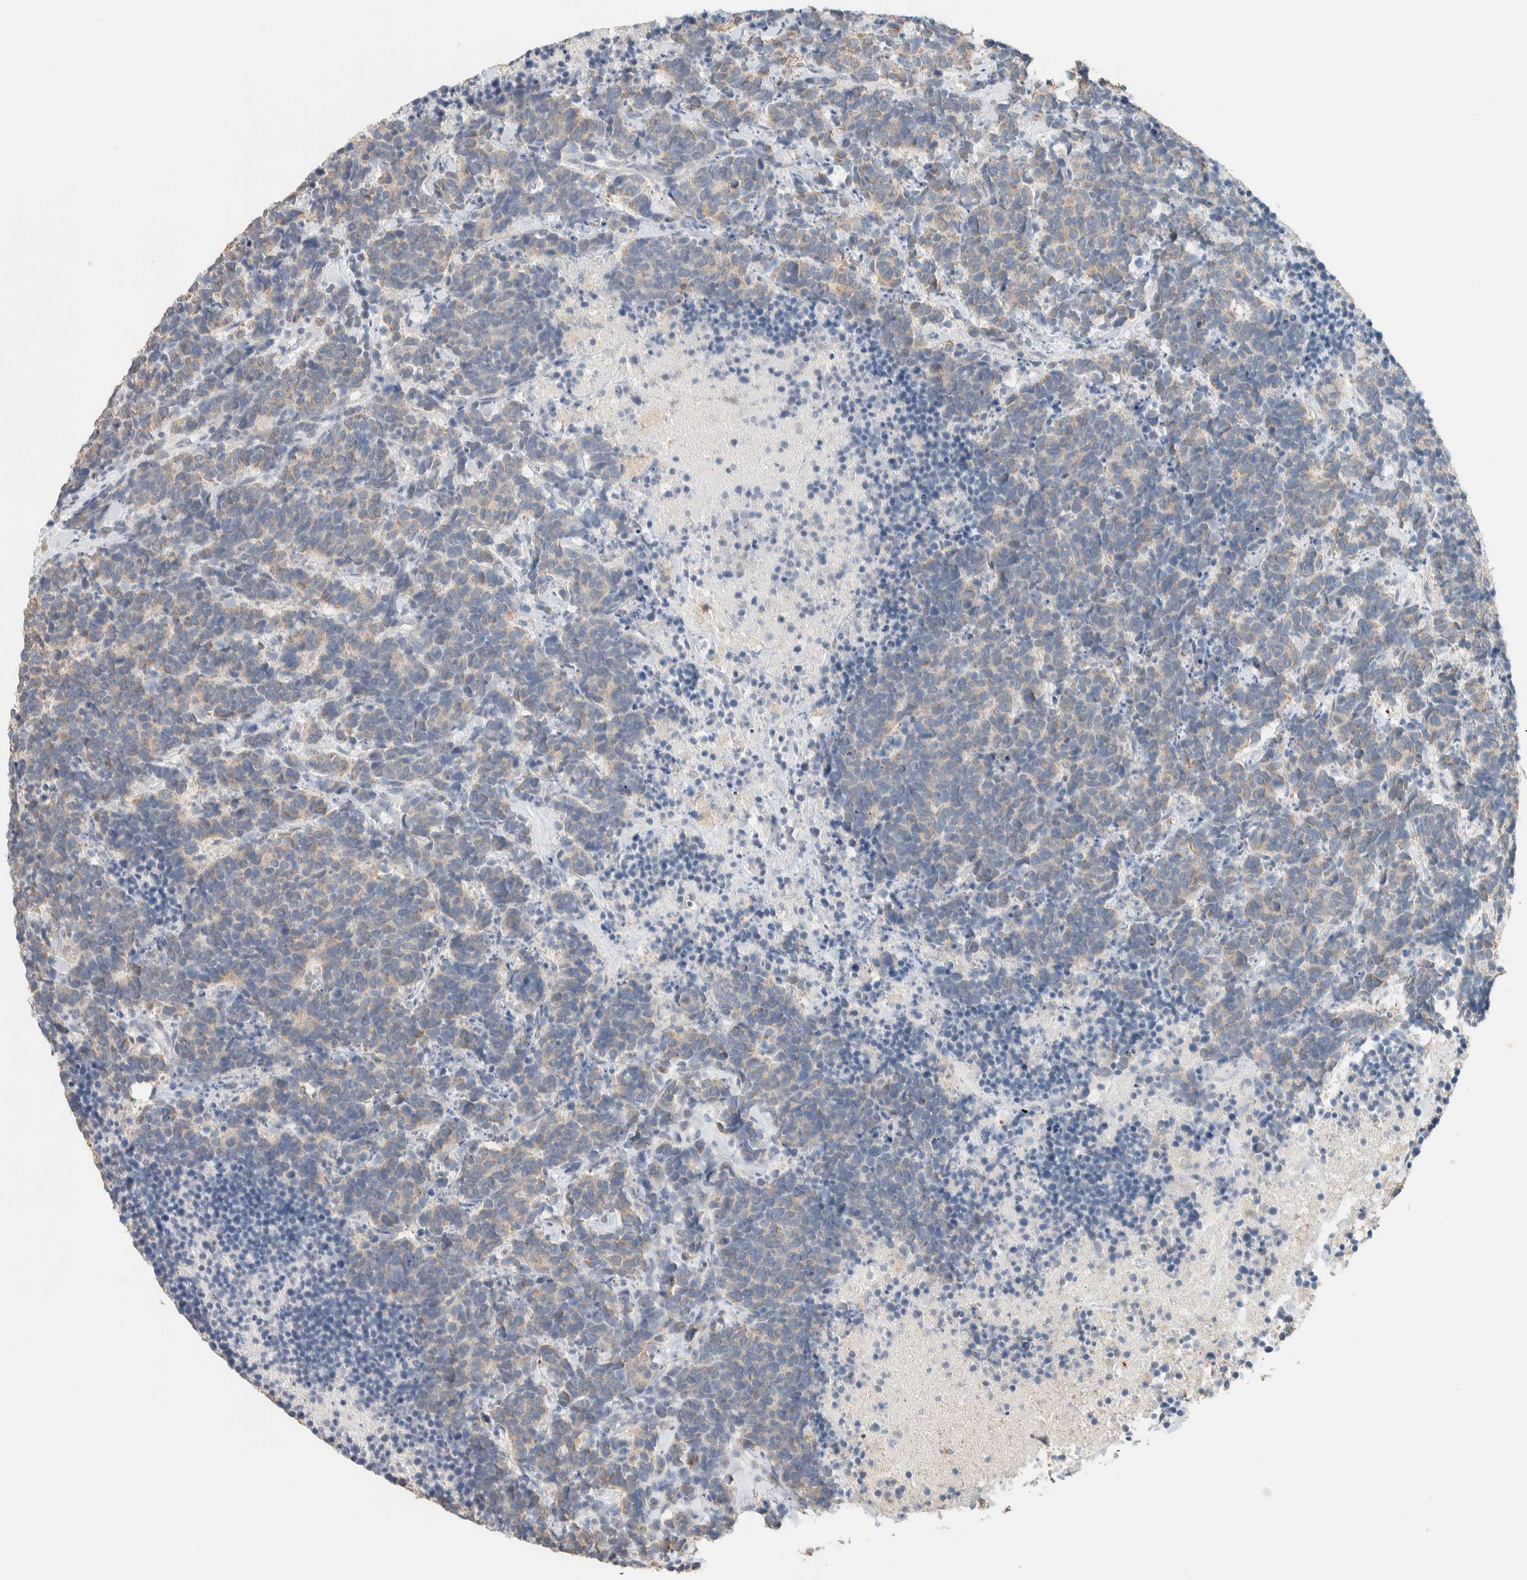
{"staining": {"intensity": "weak", "quantity": "25%-75%", "location": "cytoplasmic/membranous"}, "tissue": "carcinoid", "cell_type": "Tumor cells", "image_type": "cancer", "snomed": [{"axis": "morphology", "description": "Carcinoma, NOS"}, {"axis": "morphology", "description": "Carcinoid, malignant, NOS"}, {"axis": "topography", "description": "Urinary bladder"}], "caption": "Malignant carcinoid was stained to show a protein in brown. There is low levels of weak cytoplasmic/membranous expression in approximately 25%-75% of tumor cells.", "gene": "HDHD3", "patient": {"sex": "male", "age": 57}}